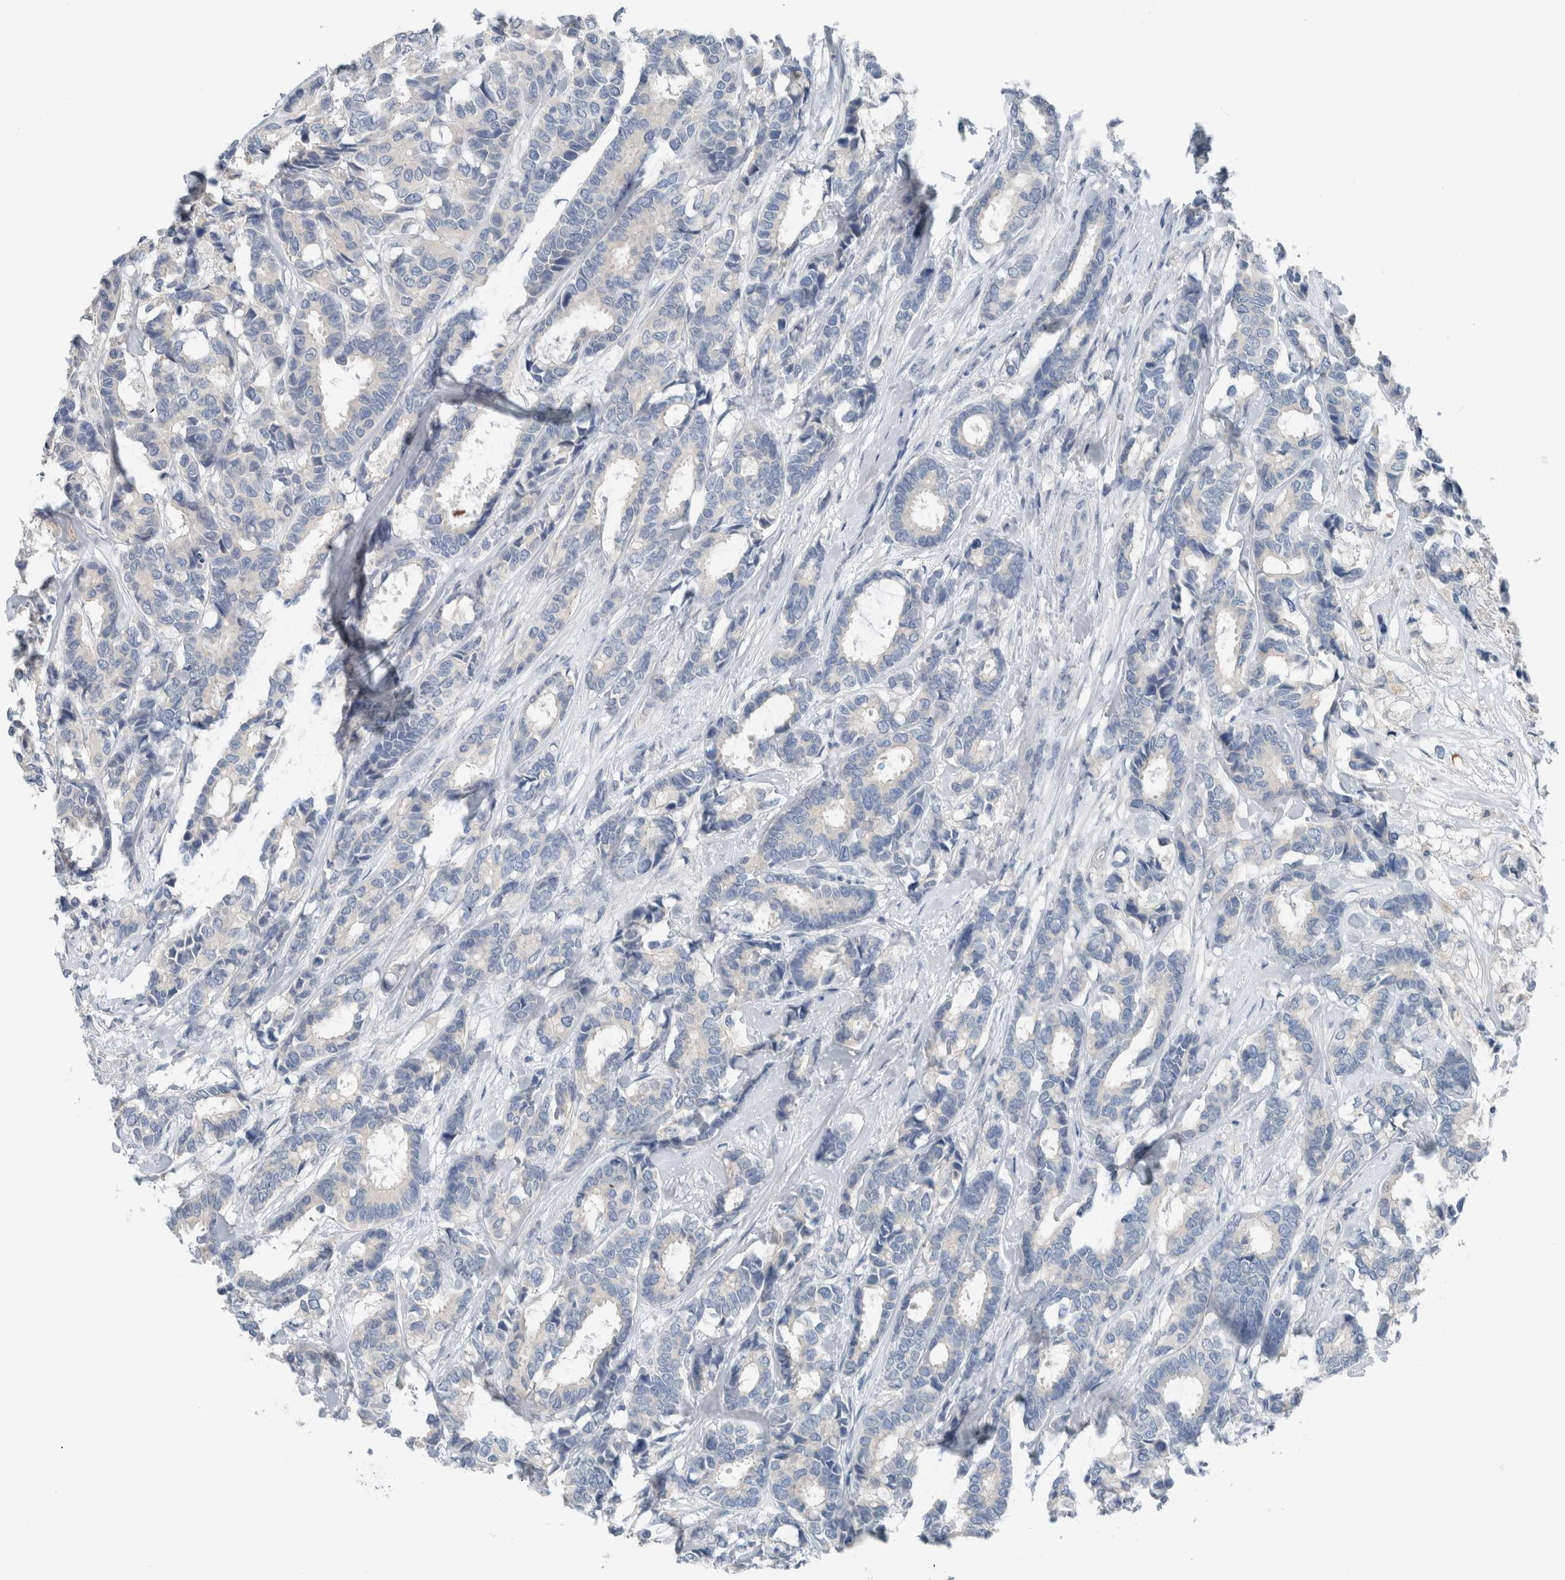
{"staining": {"intensity": "negative", "quantity": "none", "location": "none"}, "tissue": "breast cancer", "cell_type": "Tumor cells", "image_type": "cancer", "snomed": [{"axis": "morphology", "description": "Duct carcinoma"}, {"axis": "topography", "description": "Breast"}], "caption": "Immunohistochemistry (IHC) of breast cancer (infiltrating ductal carcinoma) exhibits no staining in tumor cells.", "gene": "DUOX1", "patient": {"sex": "female", "age": 87}}